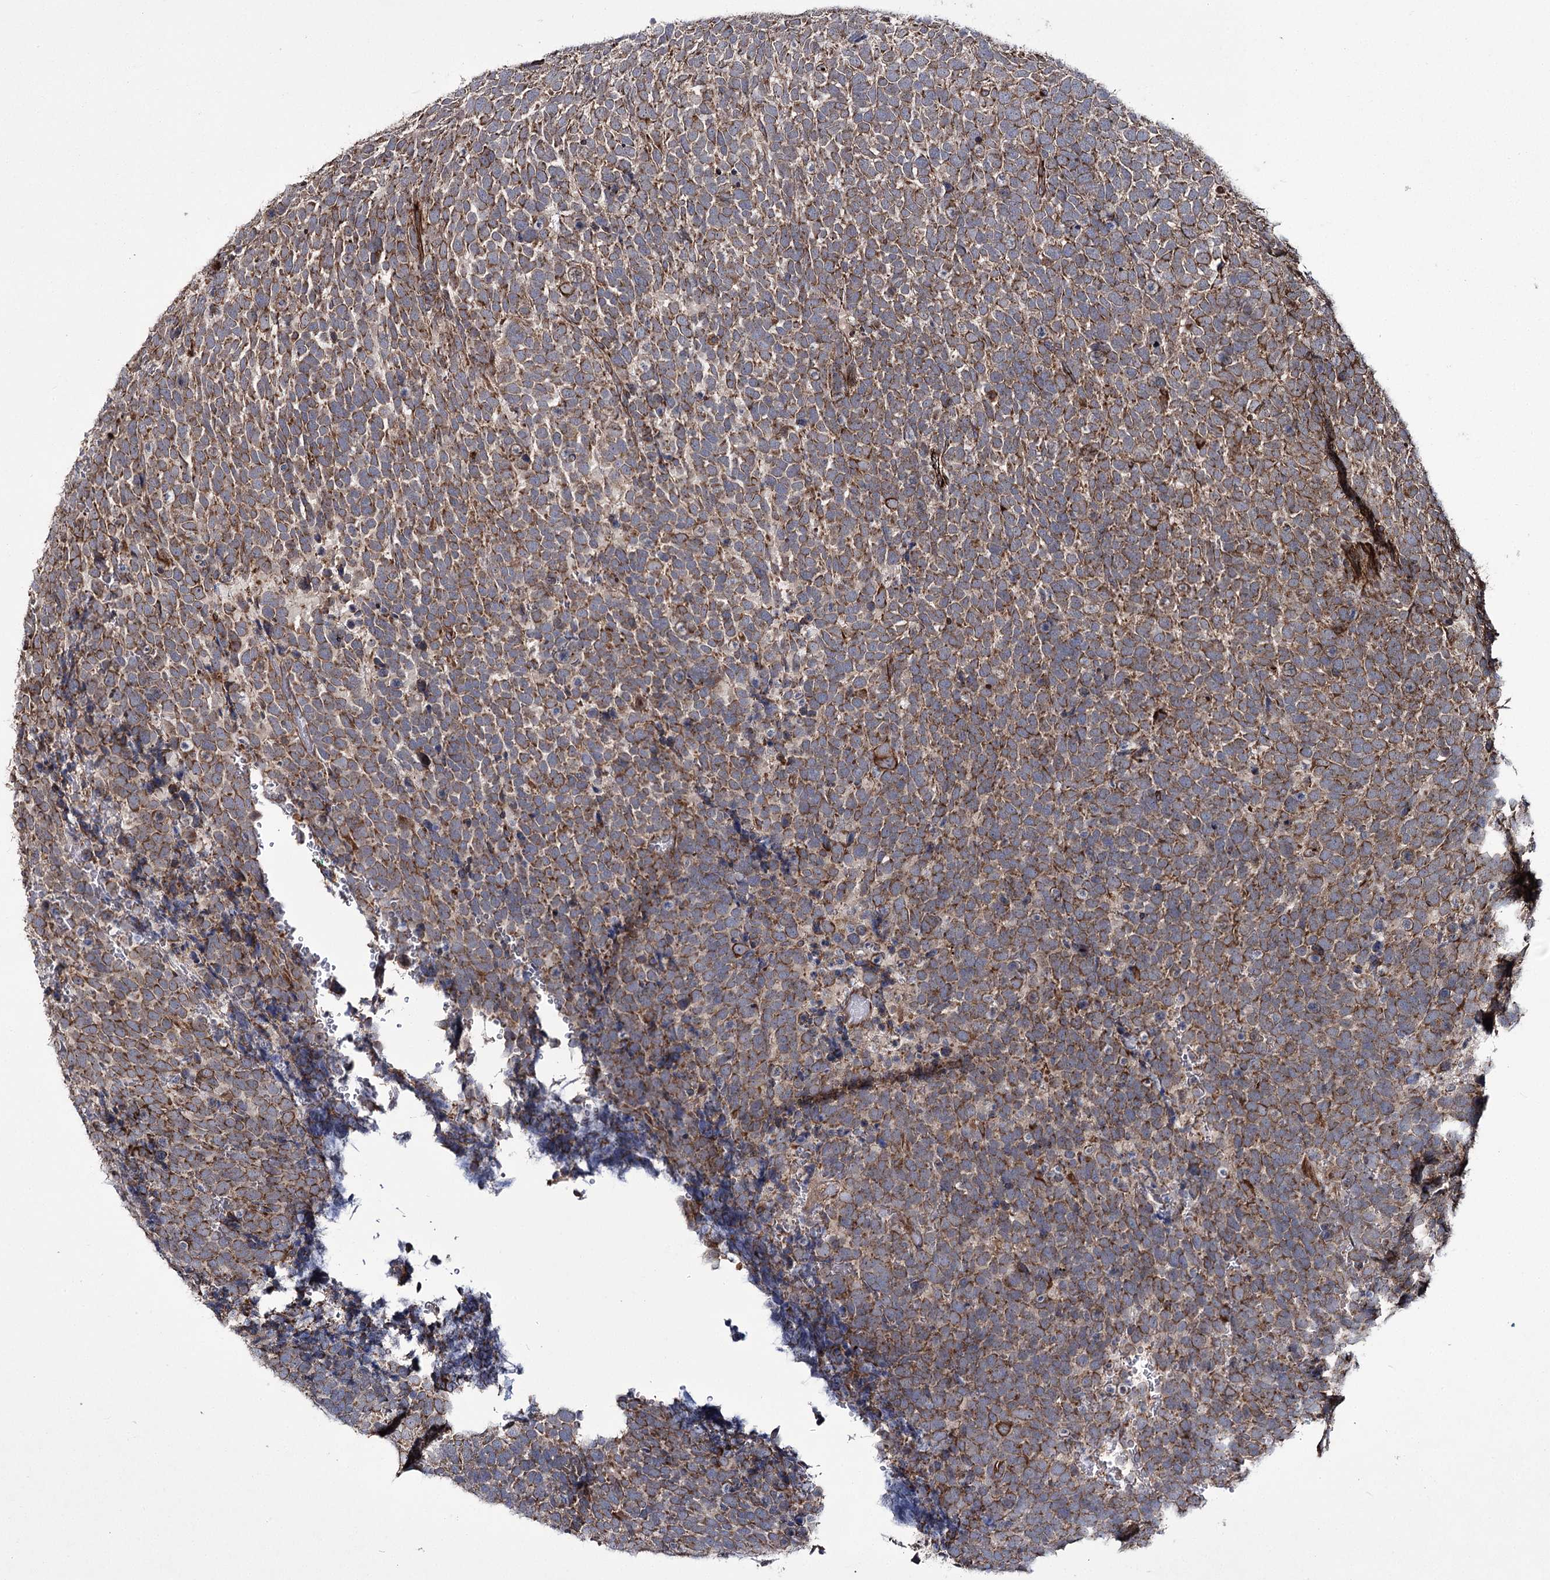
{"staining": {"intensity": "moderate", "quantity": ">75%", "location": "cytoplasmic/membranous"}, "tissue": "urothelial cancer", "cell_type": "Tumor cells", "image_type": "cancer", "snomed": [{"axis": "morphology", "description": "Urothelial carcinoma, High grade"}, {"axis": "topography", "description": "Urinary bladder"}], "caption": "IHC micrograph of urothelial cancer stained for a protein (brown), which reveals medium levels of moderate cytoplasmic/membranous expression in approximately >75% of tumor cells.", "gene": "HECTD2", "patient": {"sex": "female", "age": 82}}